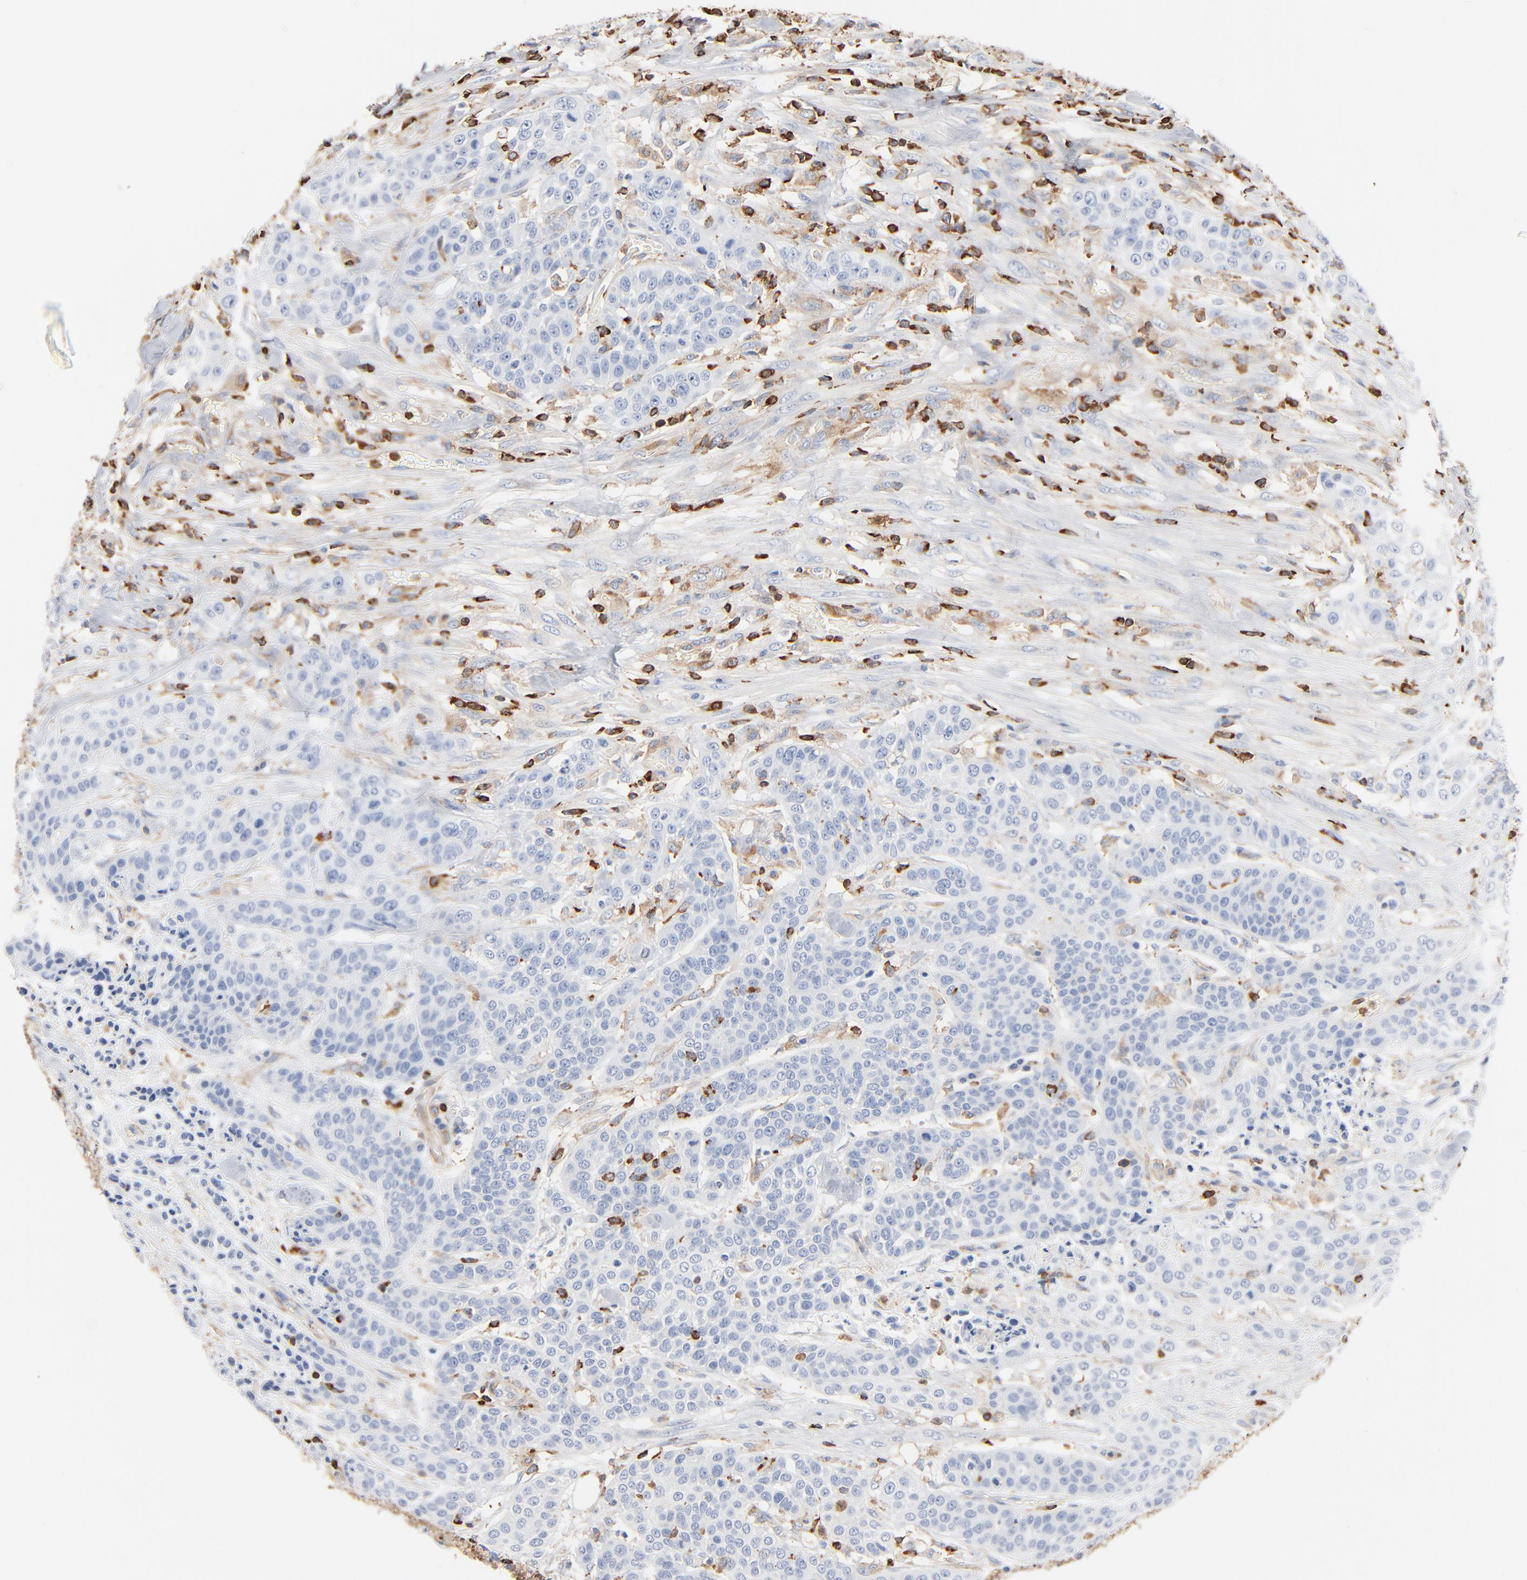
{"staining": {"intensity": "negative", "quantity": "none", "location": "none"}, "tissue": "urothelial cancer", "cell_type": "Tumor cells", "image_type": "cancer", "snomed": [{"axis": "morphology", "description": "Urothelial carcinoma, High grade"}, {"axis": "topography", "description": "Urinary bladder"}], "caption": "DAB immunohistochemical staining of human urothelial cancer displays no significant expression in tumor cells.", "gene": "SH3KBP1", "patient": {"sex": "male", "age": 74}}